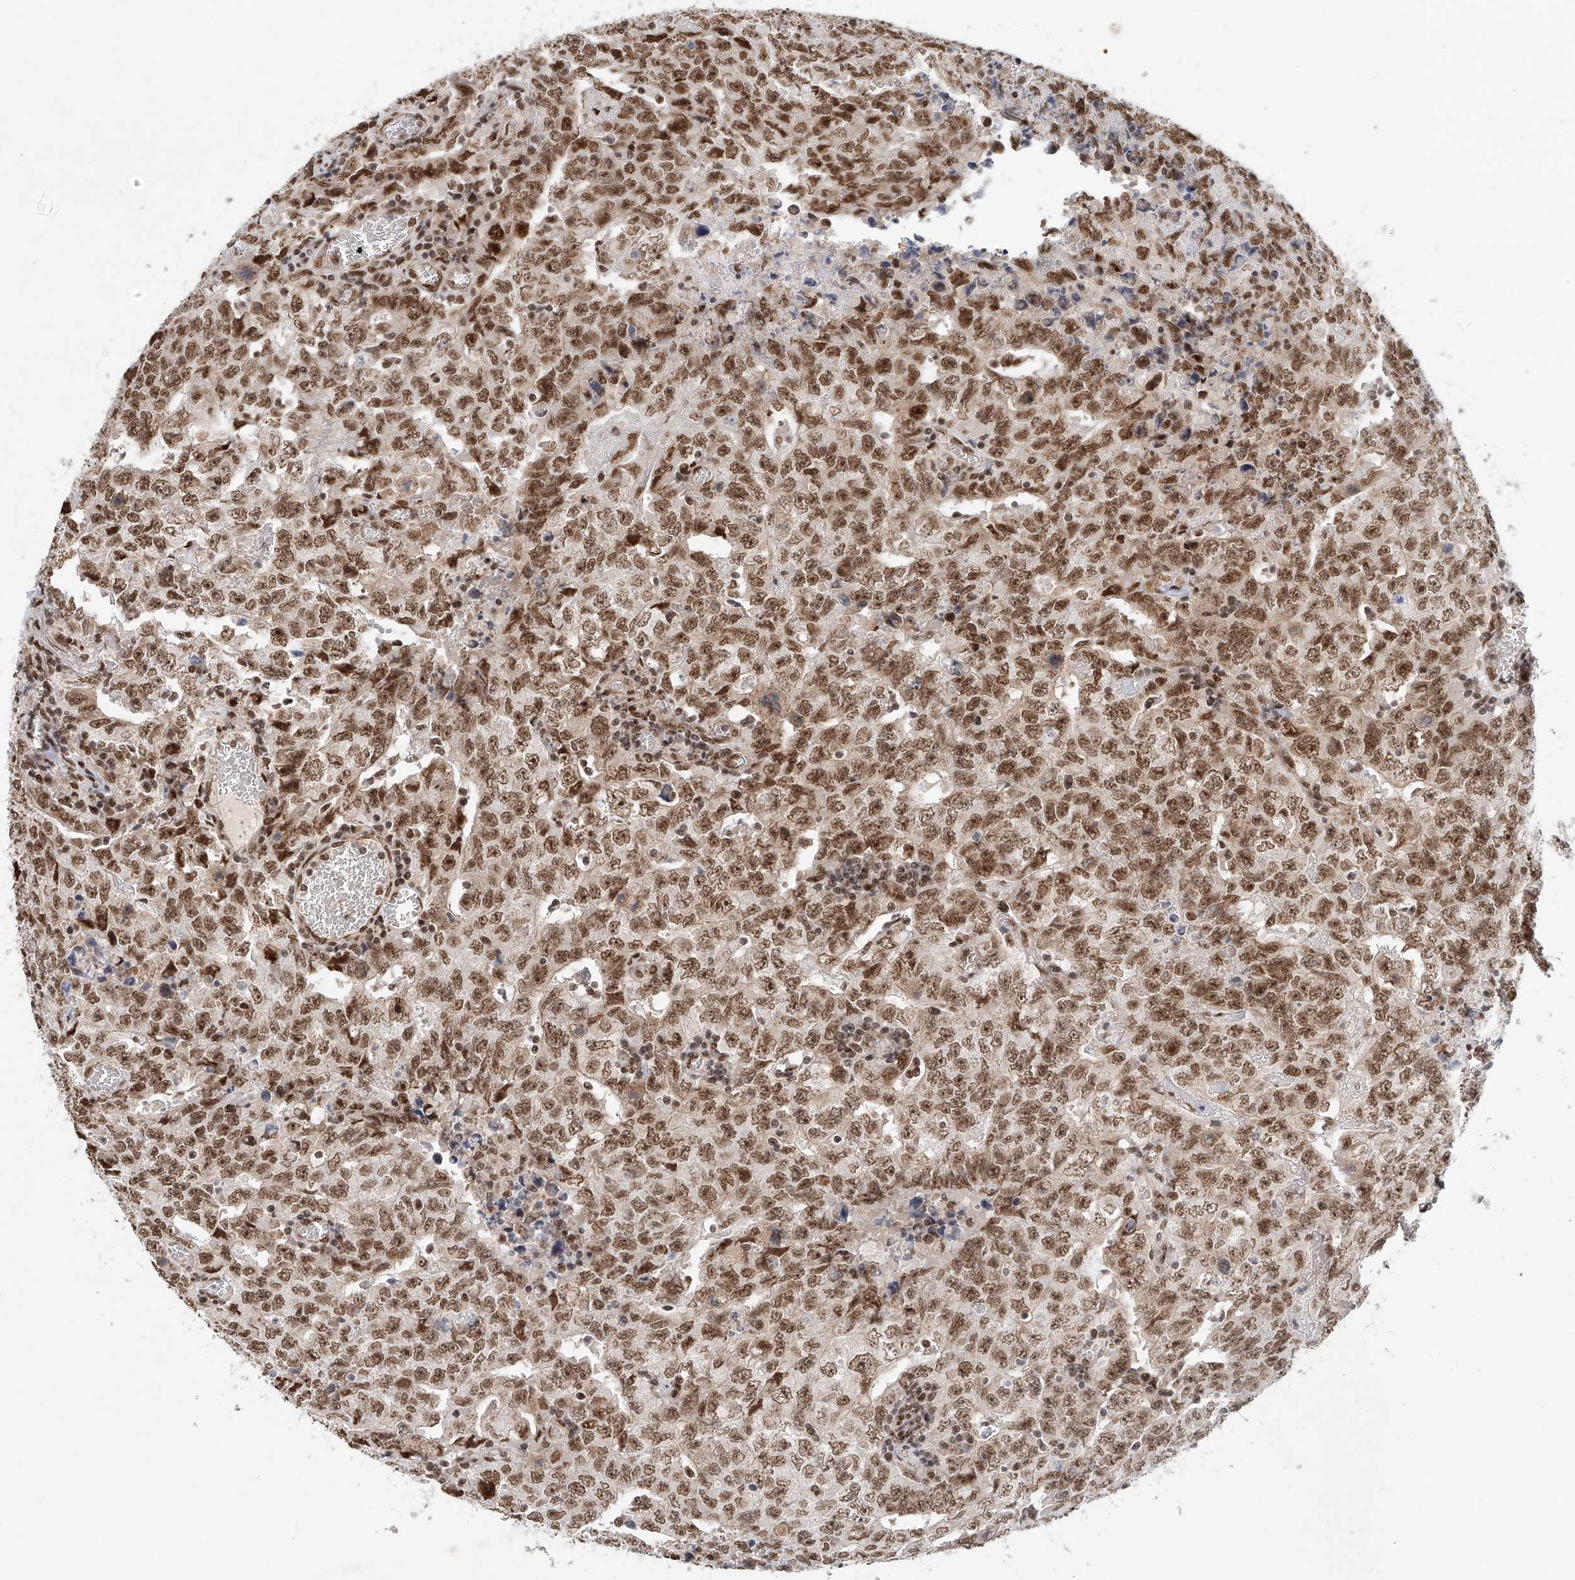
{"staining": {"intensity": "moderate", "quantity": ">75%", "location": "nuclear"}, "tissue": "testis cancer", "cell_type": "Tumor cells", "image_type": "cancer", "snomed": [{"axis": "morphology", "description": "Carcinoma, Embryonal, NOS"}, {"axis": "topography", "description": "Testis"}], "caption": "Testis cancer stained with a brown dye displays moderate nuclear positive staining in approximately >75% of tumor cells.", "gene": "ZNF470", "patient": {"sex": "male", "age": 26}}